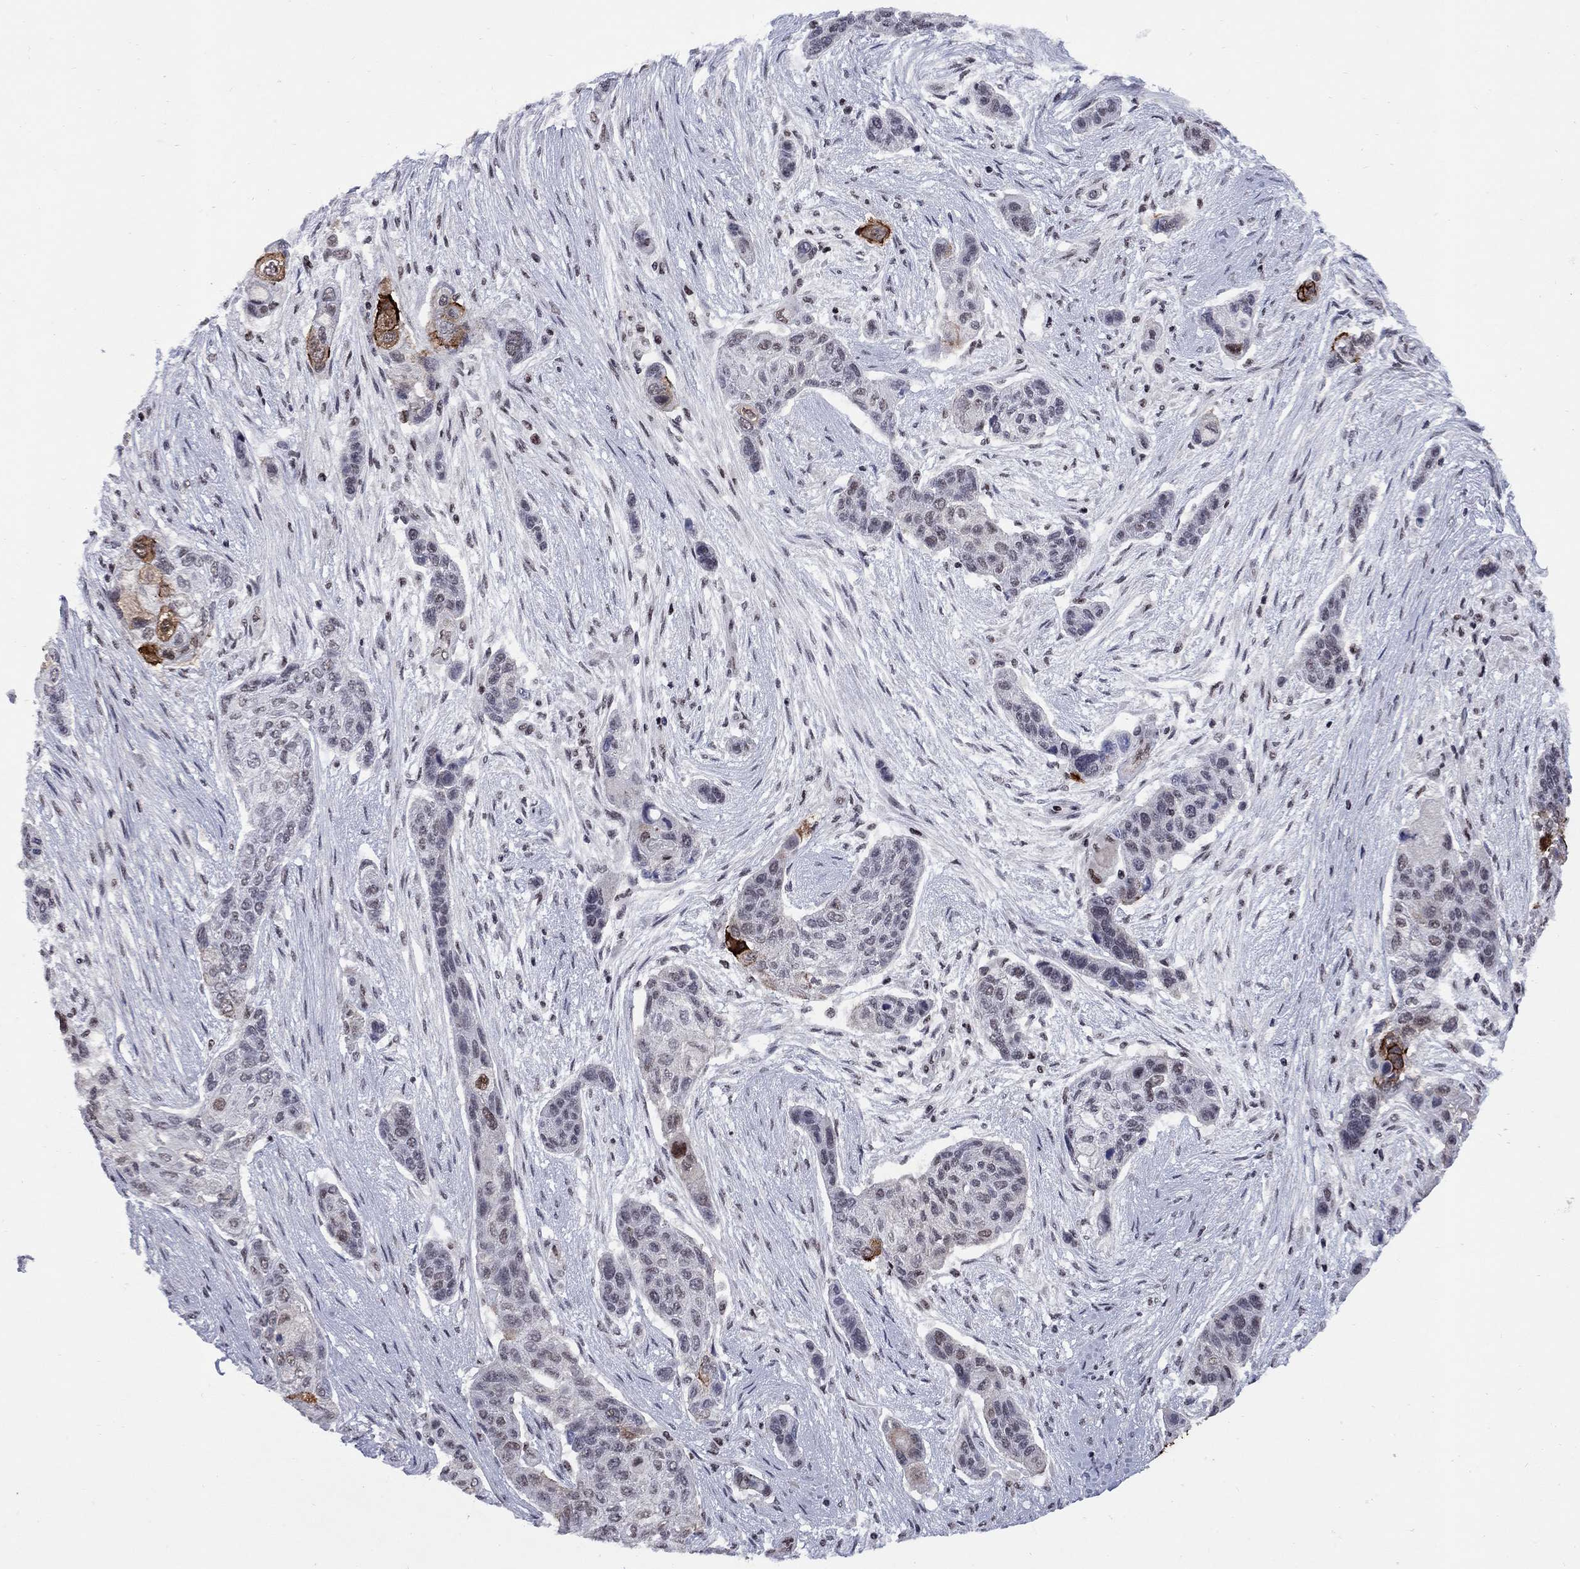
{"staining": {"intensity": "strong", "quantity": "<25%", "location": "cytoplasmic/membranous"}, "tissue": "lung cancer", "cell_type": "Tumor cells", "image_type": "cancer", "snomed": [{"axis": "morphology", "description": "Squamous cell carcinoma, NOS"}, {"axis": "topography", "description": "Lung"}], "caption": "A high-resolution histopathology image shows immunohistochemistry (IHC) staining of lung cancer (squamous cell carcinoma), which displays strong cytoplasmic/membranous expression in approximately <25% of tumor cells. (DAB IHC with brightfield microscopy, high magnification).", "gene": "TAF9", "patient": {"sex": "male", "age": 69}}